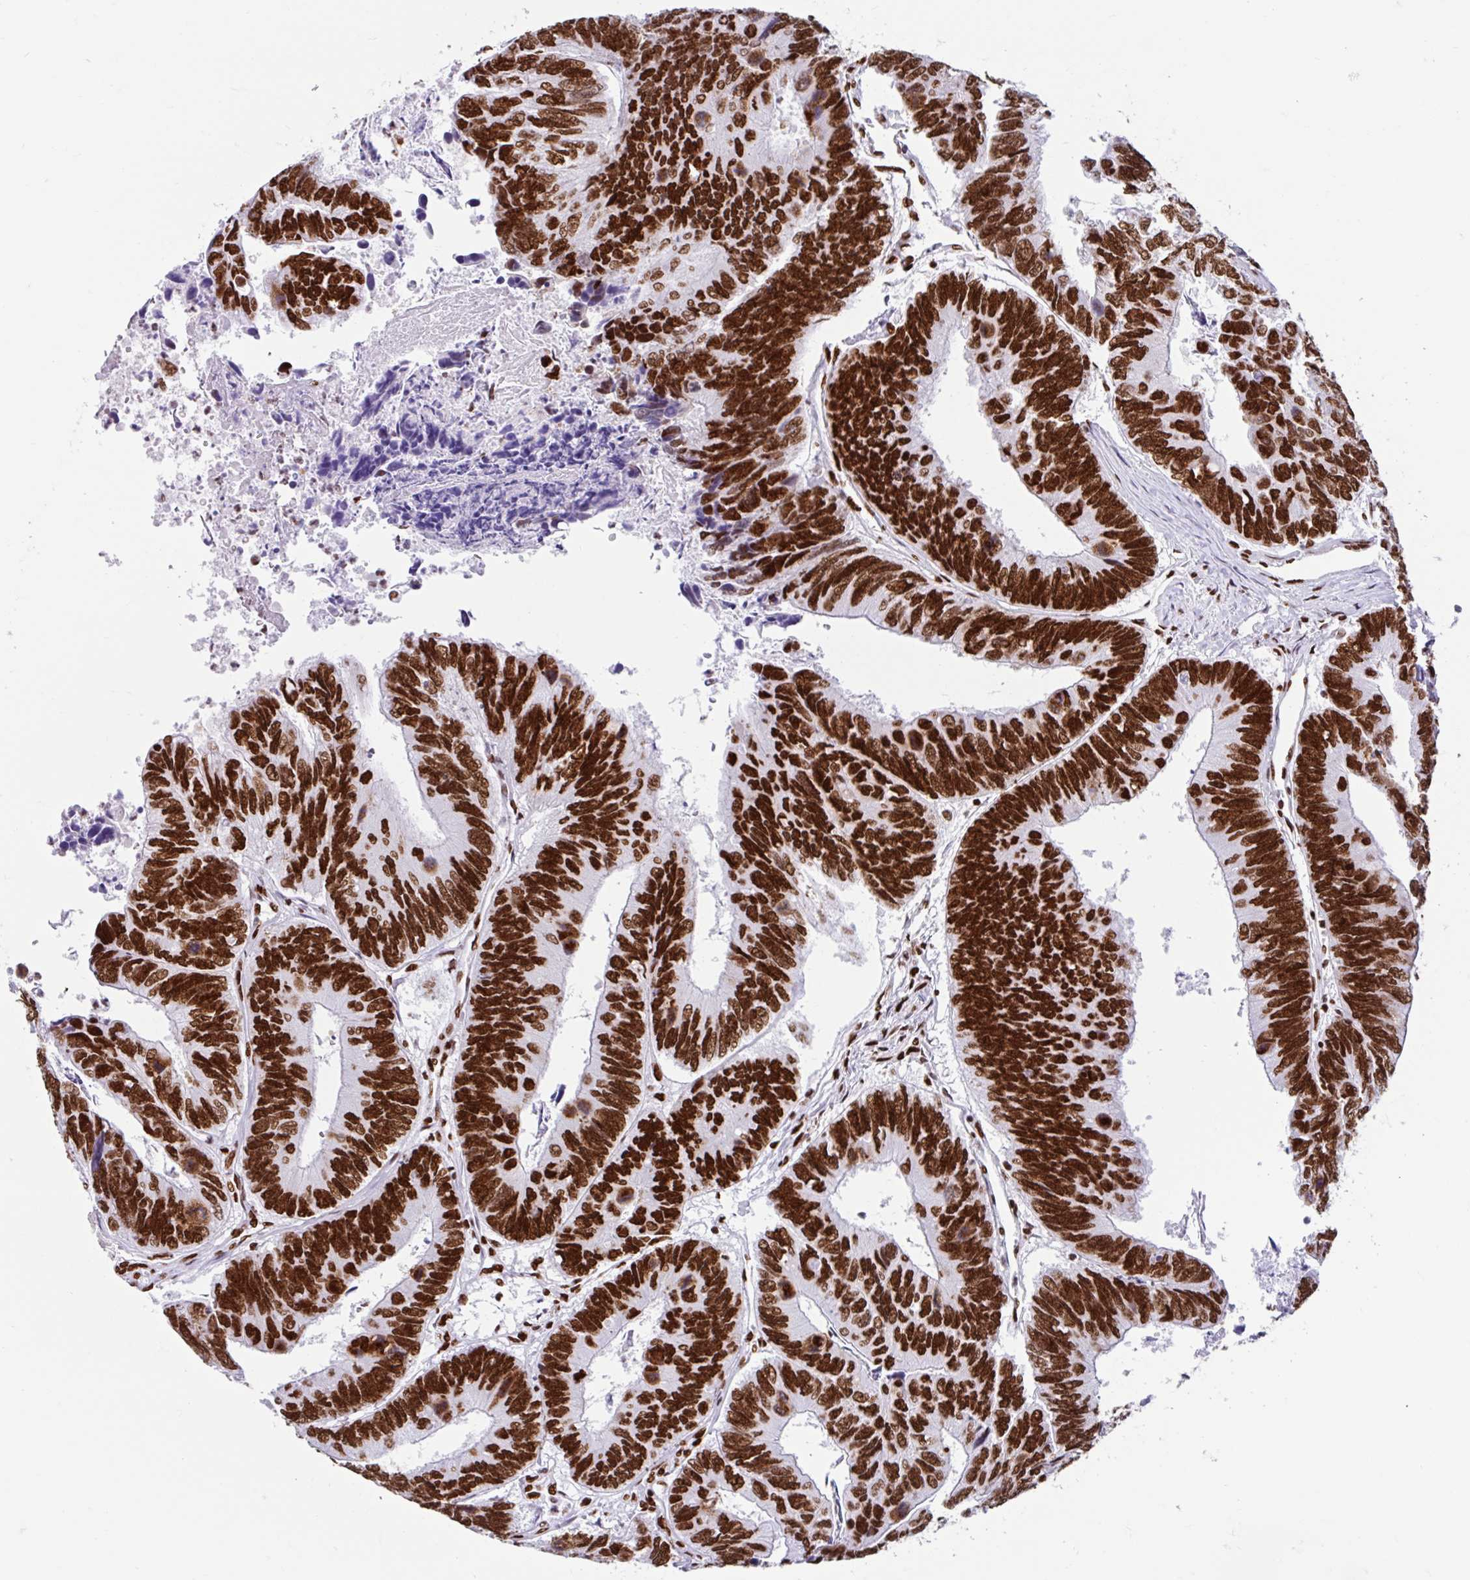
{"staining": {"intensity": "strong", "quantity": ">75%", "location": "nuclear"}, "tissue": "colorectal cancer", "cell_type": "Tumor cells", "image_type": "cancer", "snomed": [{"axis": "morphology", "description": "Adenocarcinoma, NOS"}, {"axis": "topography", "description": "Colon"}], "caption": "Immunohistochemical staining of colorectal adenocarcinoma shows high levels of strong nuclear positivity in approximately >75% of tumor cells. The staining is performed using DAB (3,3'-diaminobenzidine) brown chromogen to label protein expression. The nuclei are counter-stained blue using hematoxylin.", "gene": "KHDRBS1", "patient": {"sex": "female", "age": 67}}